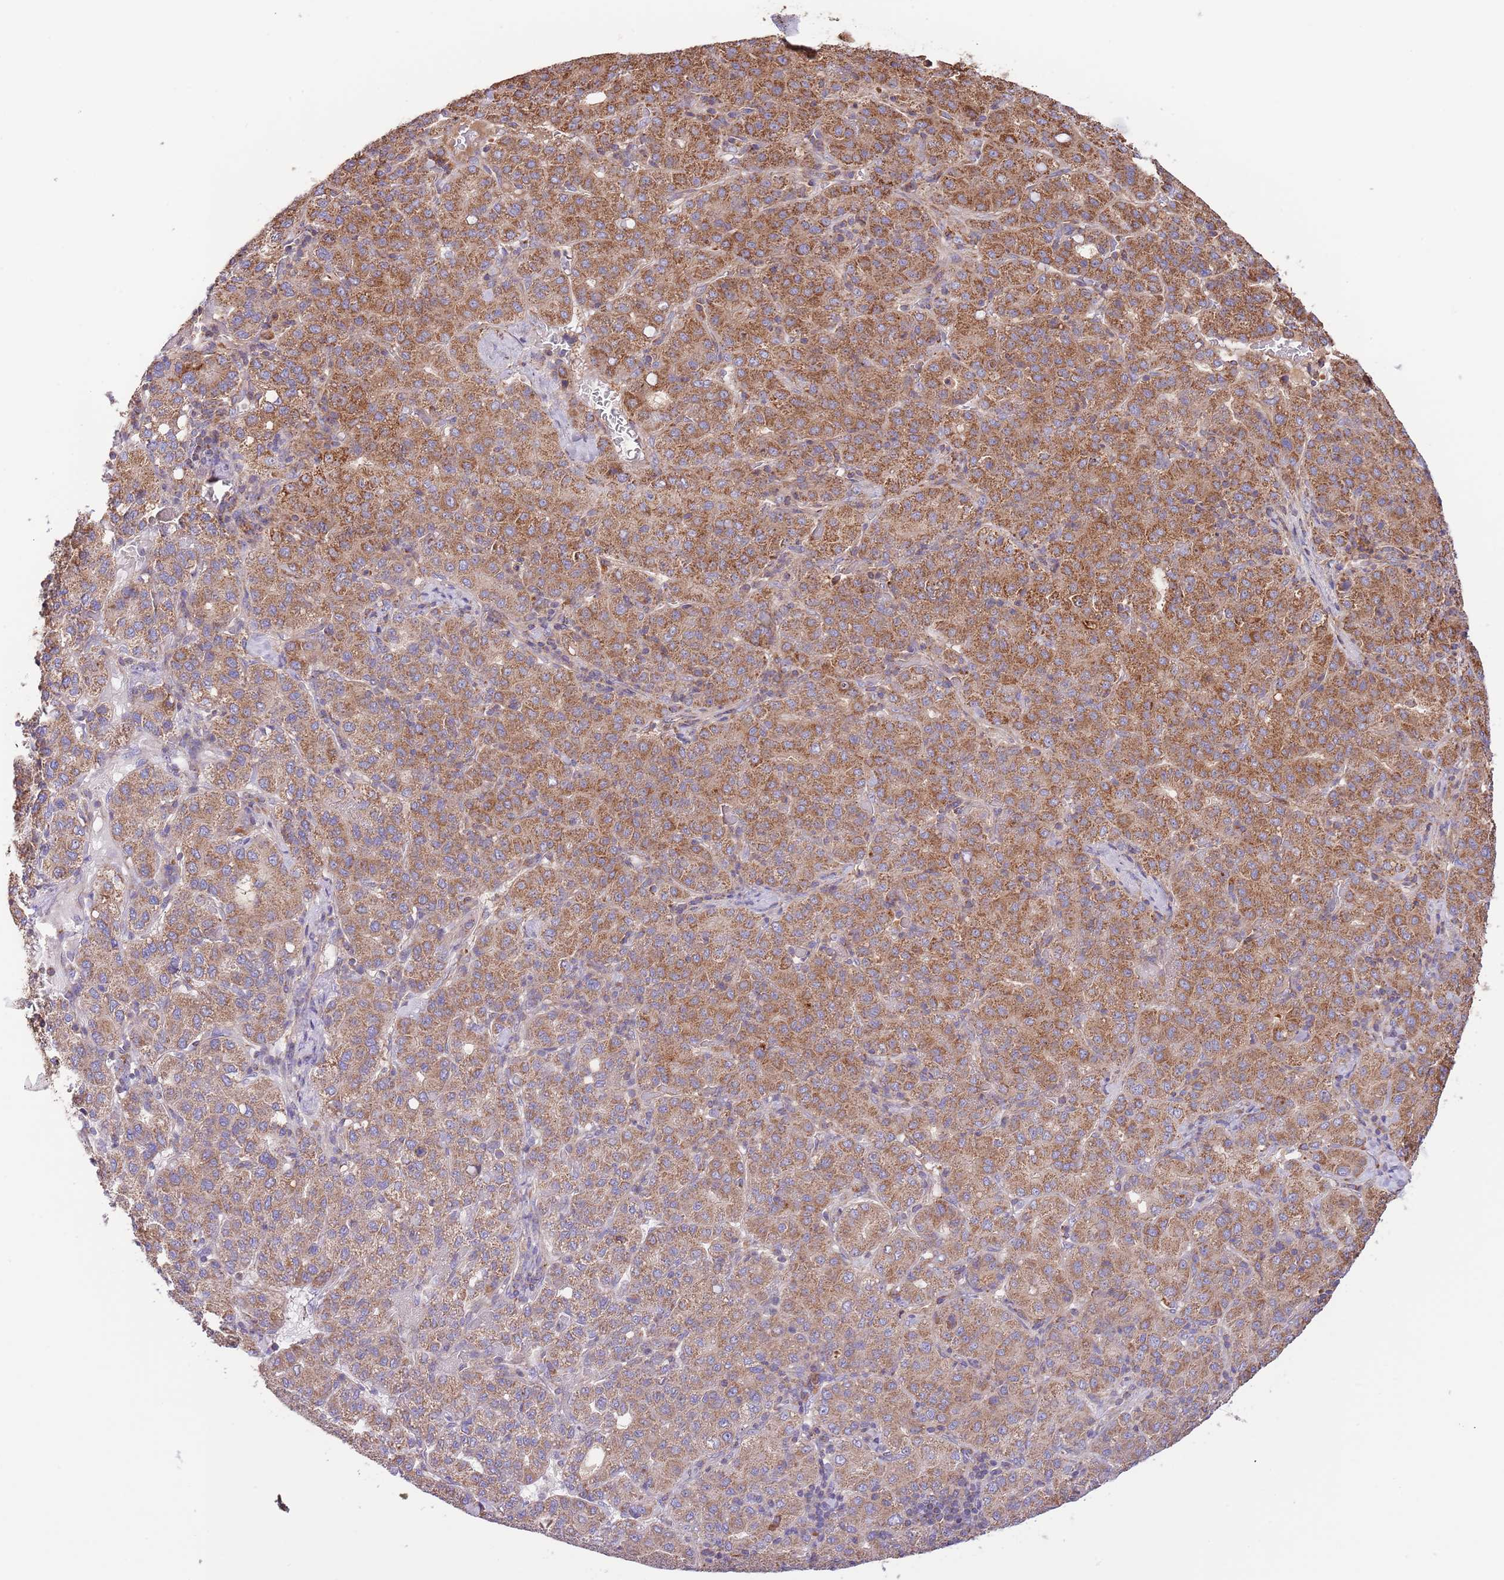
{"staining": {"intensity": "strong", "quantity": ">75%", "location": "cytoplasmic/membranous"}, "tissue": "liver cancer", "cell_type": "Tumor cells", "image_type": "cancer", "snomed": [{"axis": "morphology", "description": "Carcinoma, Hepatocellular, NOS"}, {"axis": "topography", "description": "Liver"}], "caption": "IHC of hepatocellular carcinoma (liver) demonstrates high levels of strong cytoplasmic/membranous positivity in about >75% of tumor cells. (DAB (3,3'-diaminobenzidine) IHC, brown staining for protein, blue staining for nuclei).", "gene": "DNAJA3", "patient": {"sex": "male", "age": 65}}